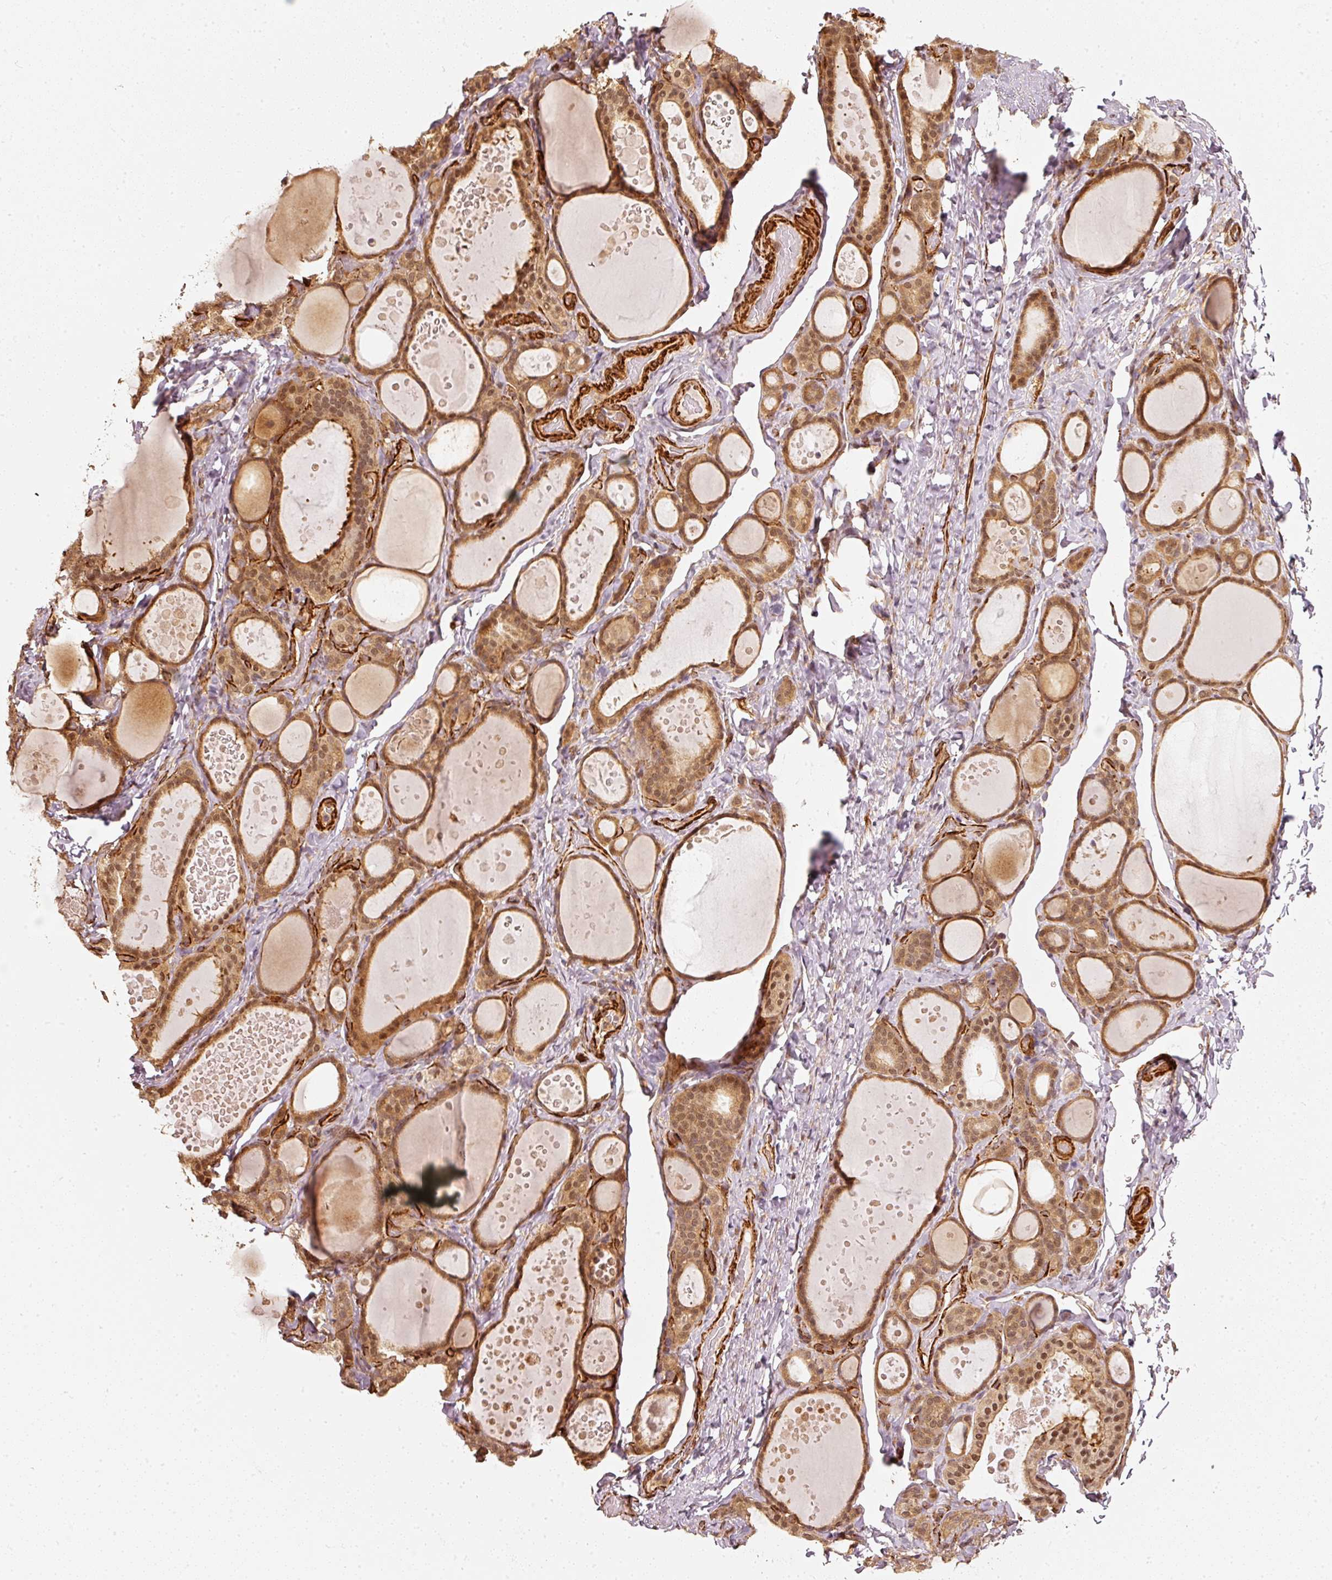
{"staining": {"intensity": "moderate", "quantity": ">75%", "location": "cytoplasmic/membranous,nuclear"}, "tissue": "thyroid gland", "cell_type": "Glandular cells", "image_type": "normal", "snomed": [{"axis": "morphology", "description": "Normal tissue, NOS"}, {"axis": "topography", "description": "Thyroid gland"}], "caption": "Immunohistochemical staining of benign thyroid gland demonstrates >75% levels of moderate cytoplasmic/membranous,nuclear protein expression in about >75% of glandular cells.", "gene": "PSMD1", "patient": {"sex": "female", "age": 46}}